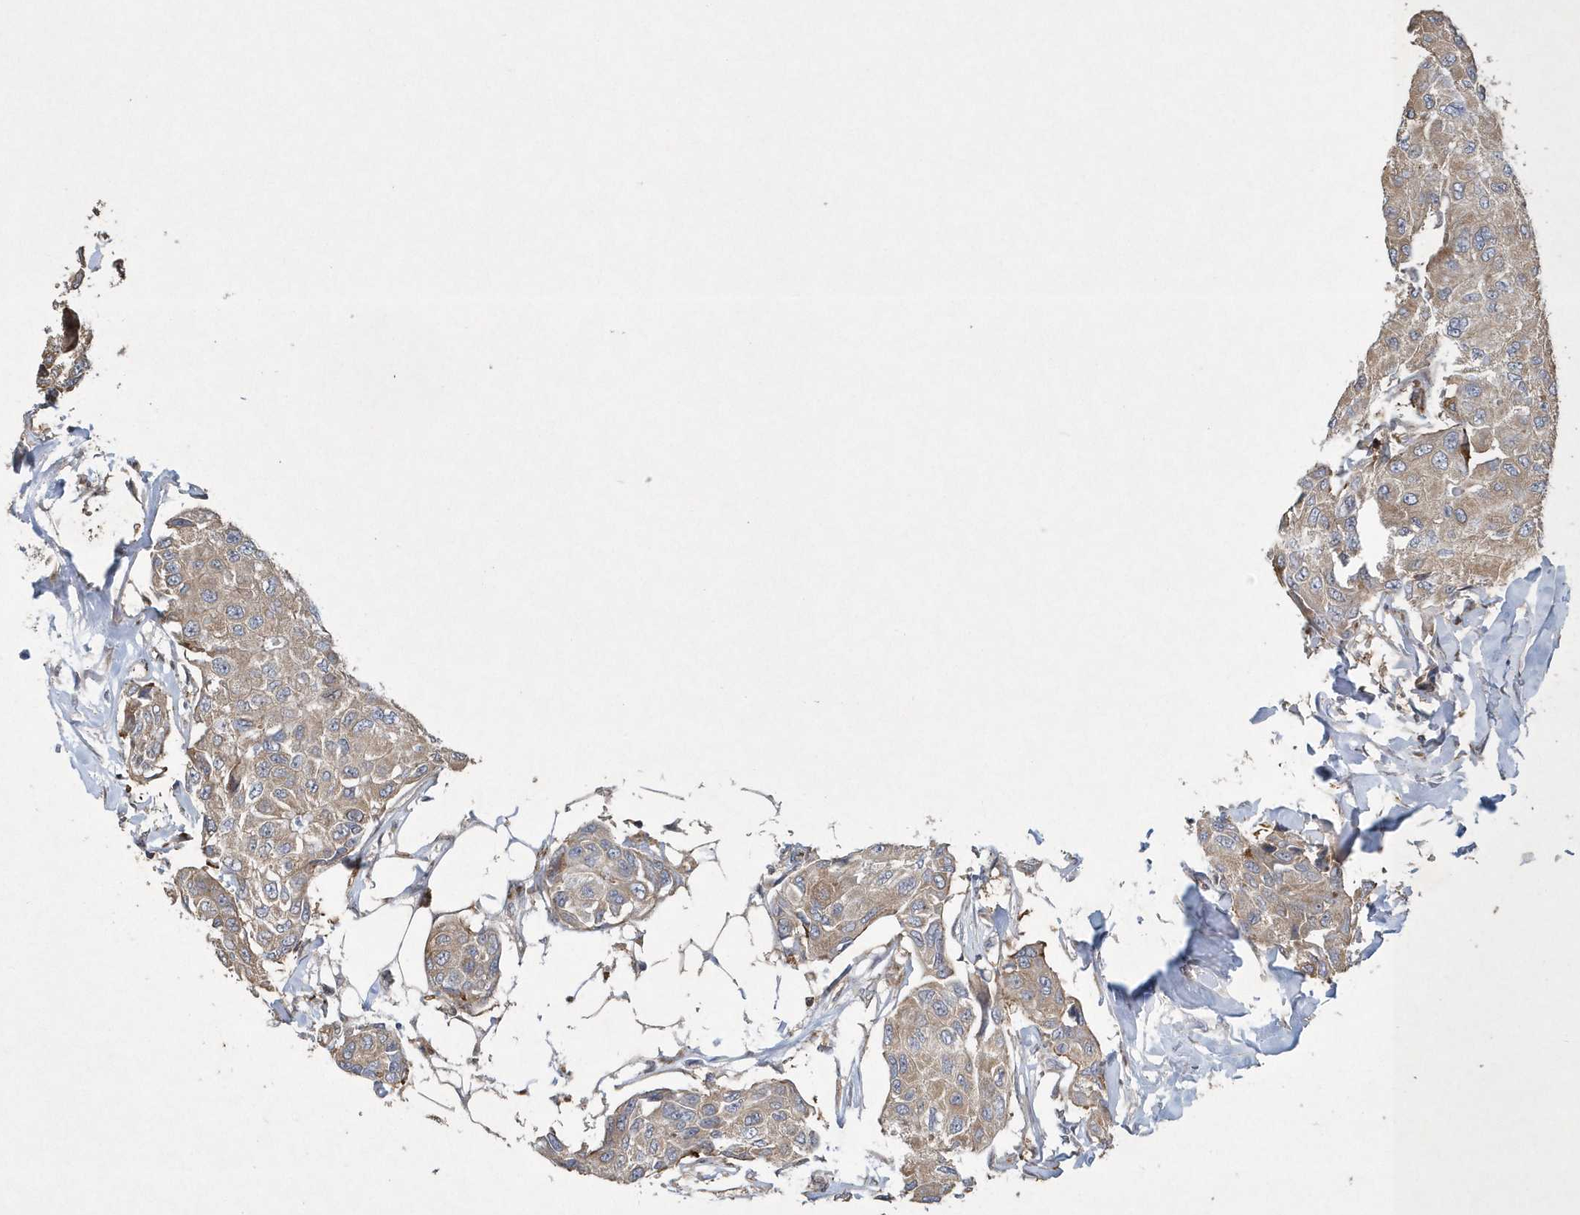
{"staining": {"intensity": "weak", "quantity": "25%-75%", "location": "cytoplasmic/membranous"}, "tissue": "breast cancer", "cell_type": "Tumor cells", "image_type": "cancer", "snomed": [{"axis": "morphology", "description": "Duct carcinoma"}, {"axis": "topography", "description": "Breast"}], "caption": "Approximately 25%-75% of tumor cells in human breast invasive ductal carcinoma display weak cytoplasmic/membranous protein expression as visualized by brown immunohistochemical staining.", "gene": "N4BP2", "patient": {"sex": "female", "age": 80}}